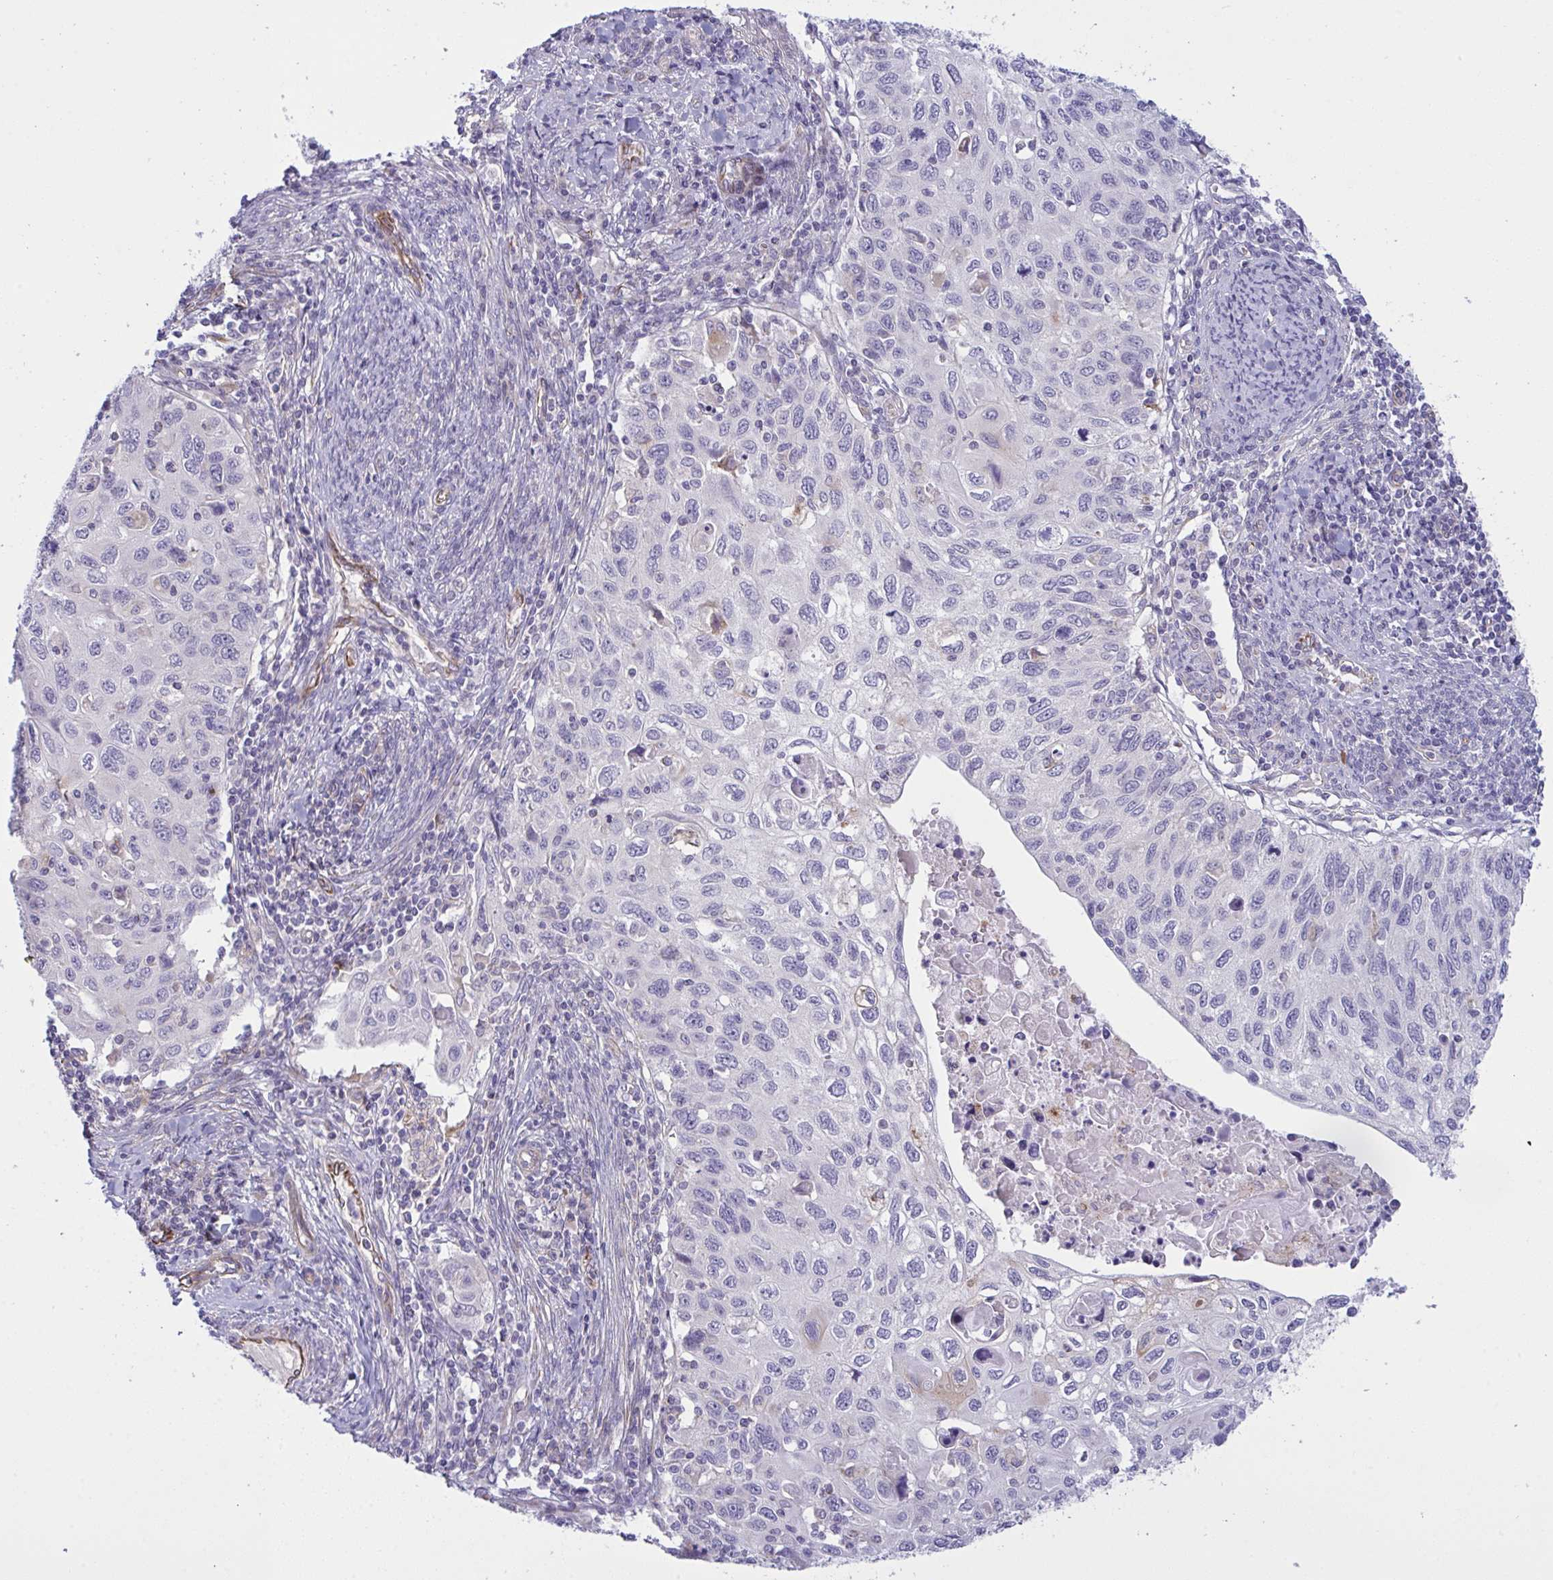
{"staining": {"intensity": "negative", "quantity": "none", "location": "none"}, "tissue": "cervical cancer", "cell_type": "Tumor cells", "image_type": "cancer", "snomed": [{"axis": "morphology", "description": "Squamous cell carcinoma, NOS"}, {"axis": "topography", "description": "Cervix"}], "caption": "An immunohistochemistry (IHC) histopathology image of cervical cancer (squamous cell carcinoma) is shown. There is no staining in tumor cells of cervical cancer (squamous cell carcinoma).", "gene": "DCBLD1", "patient": {"sex": "female", "age": 70}}